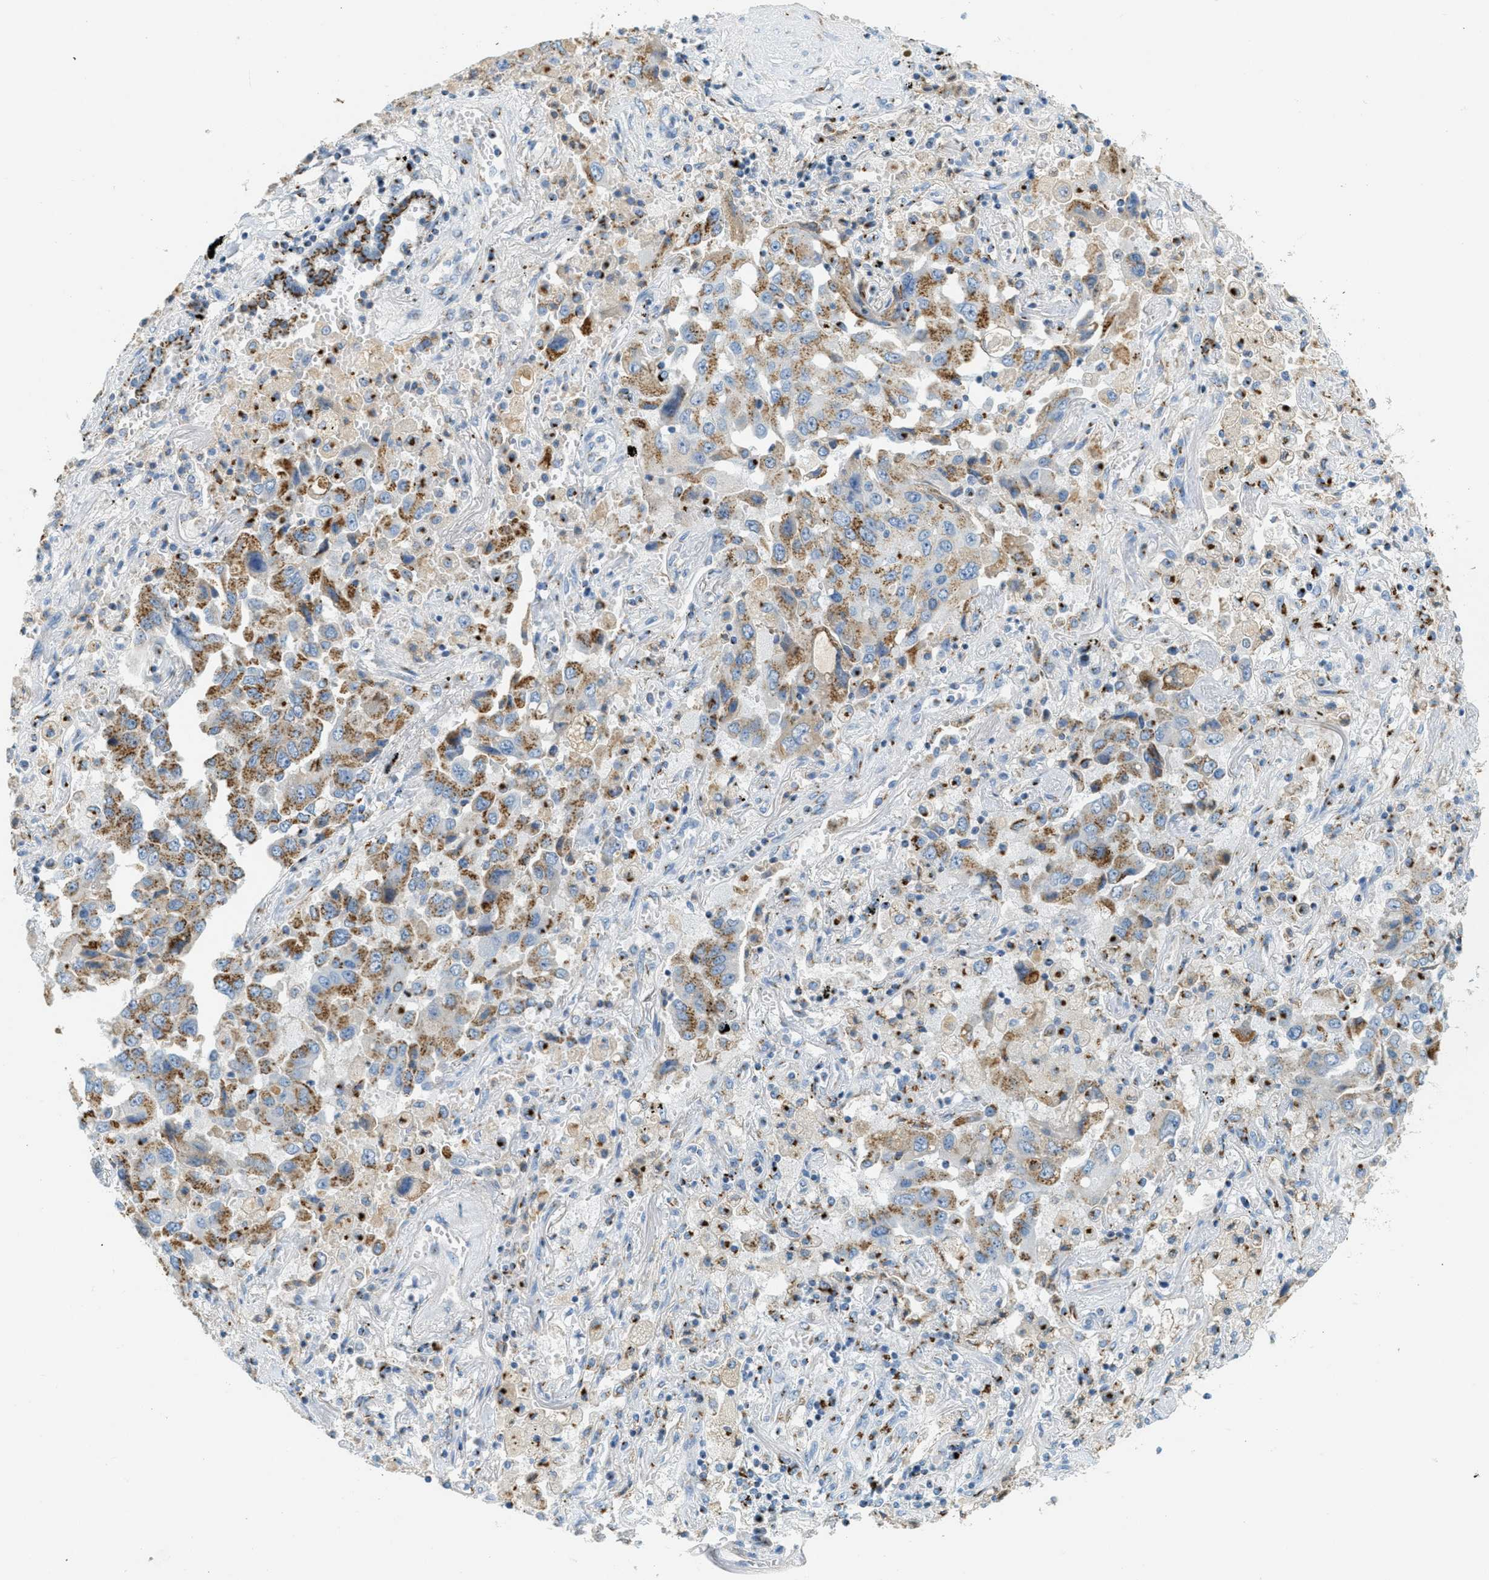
{"staining": {"intensity": "moderate", "quantity": ">75%", "location": "cytoplasmic/membranous"}, "tissue": "lung cancer", "cell_type": "Tumor cells", "image_type": "cancer", "snomed": [{"axis": "morphology", "description": "Adenocarcinoma, NOS"}, {"axis": "topography", "description": "Lung"}], "caption": "Protein expression analysis of lung adenocarcinoma exhibits moderate cytoplasmic/membranous staining in about >75% of tumor cells.", "gene": "ENTPD4", "patient": {"sex": "female", "age": 65}}